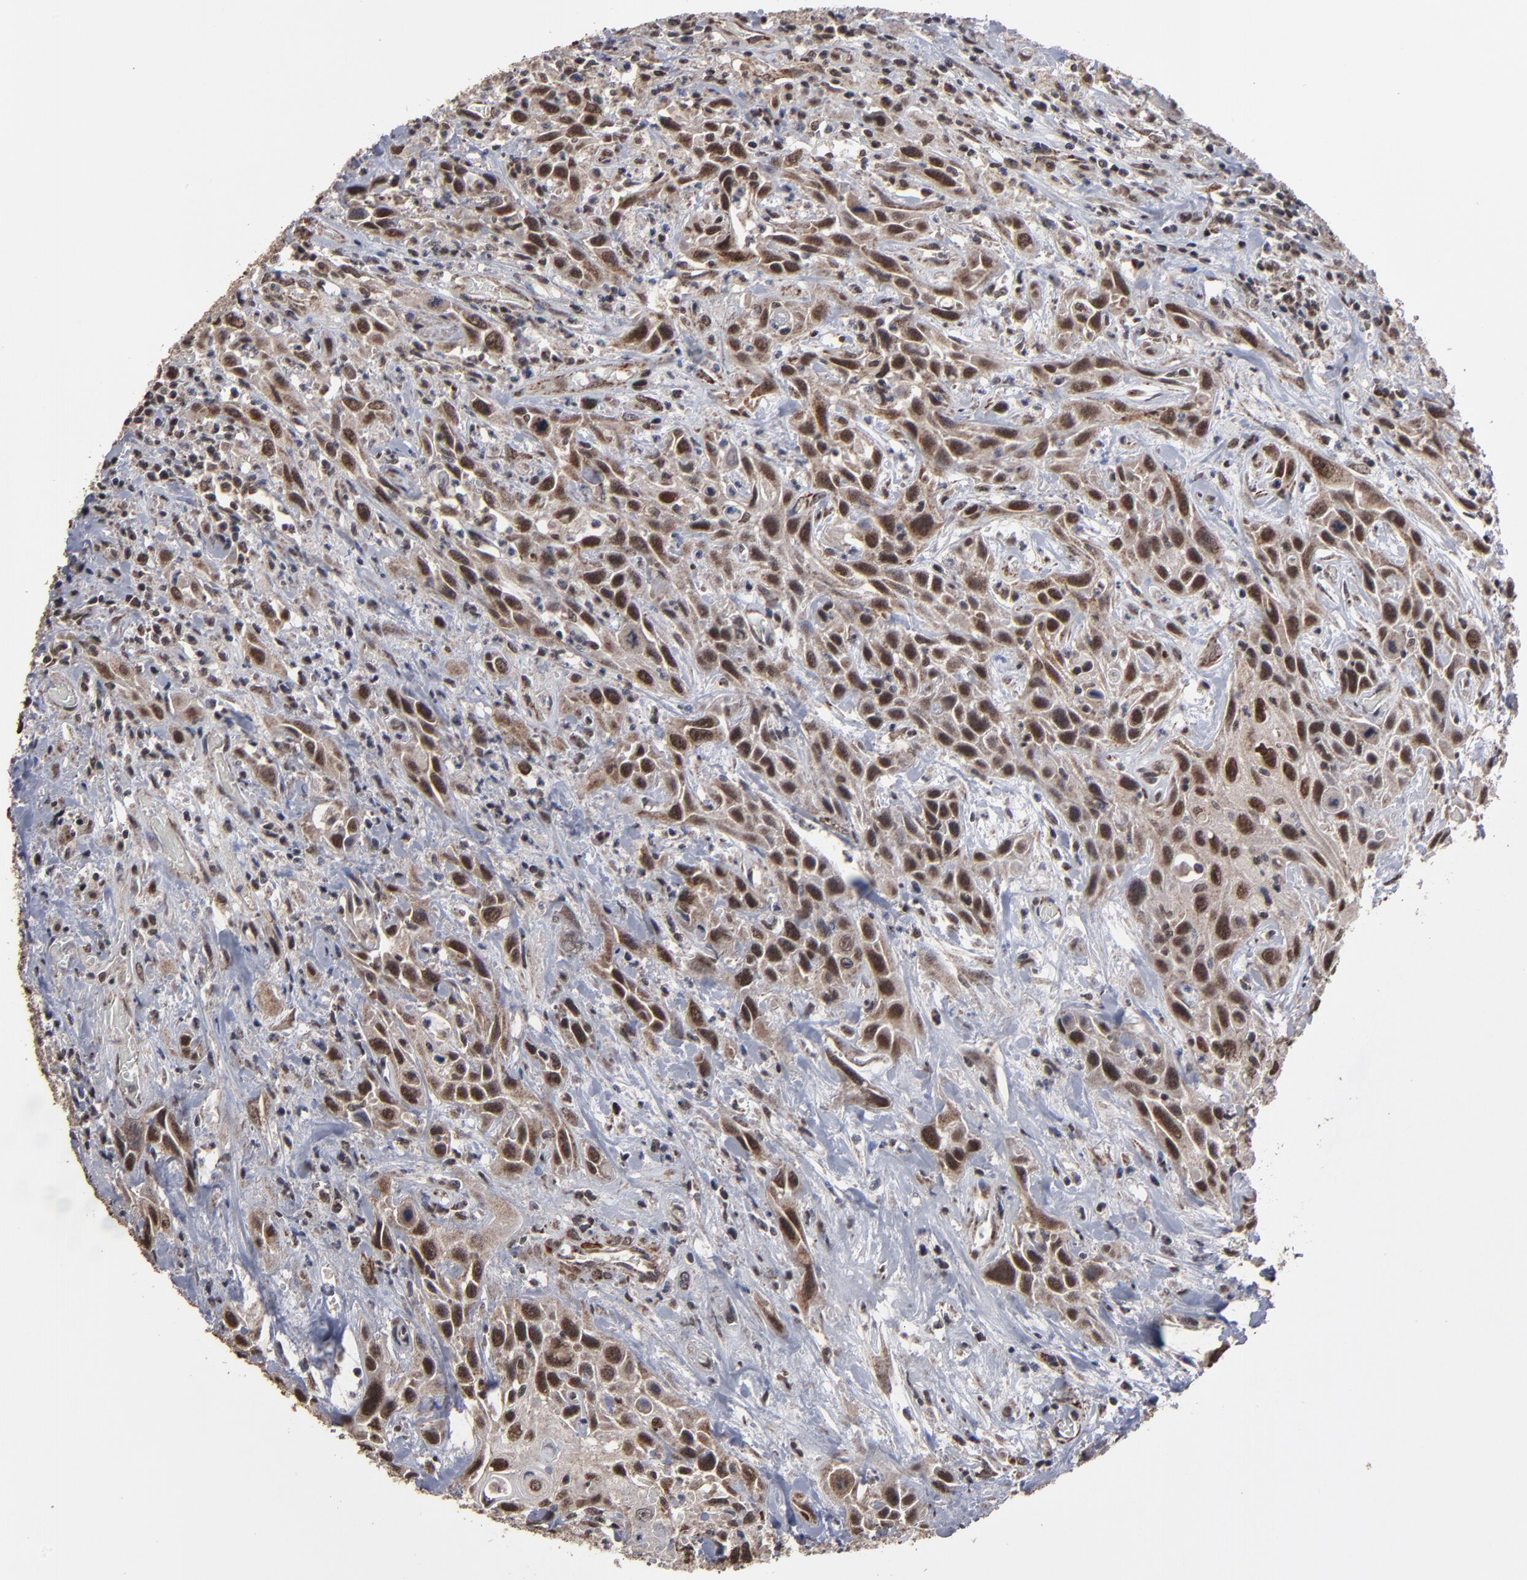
{"staining": {"intensity": "moderate", "quantity": ">75%", "location": "cytoplasmic/membranous,nuclear"}, "tissue": "urothelial cancer", "cell_type": "Tumor cells", "image_type": "cancer", "snomed": [{"axis": "morphology", "description": "Urothelial carcinoma, High grade"}, {"axis": "topography", "description": "Urinary bladder"}], "caption": "IHC of urothelial carcinoma (high-grade) reveals medium levels of moderate cytoplasmic/membranous and nuclear positivity in about >75% of tumor cells.", "gene": "BNIP3", "patient": {"sex": "female", "age": 84}}